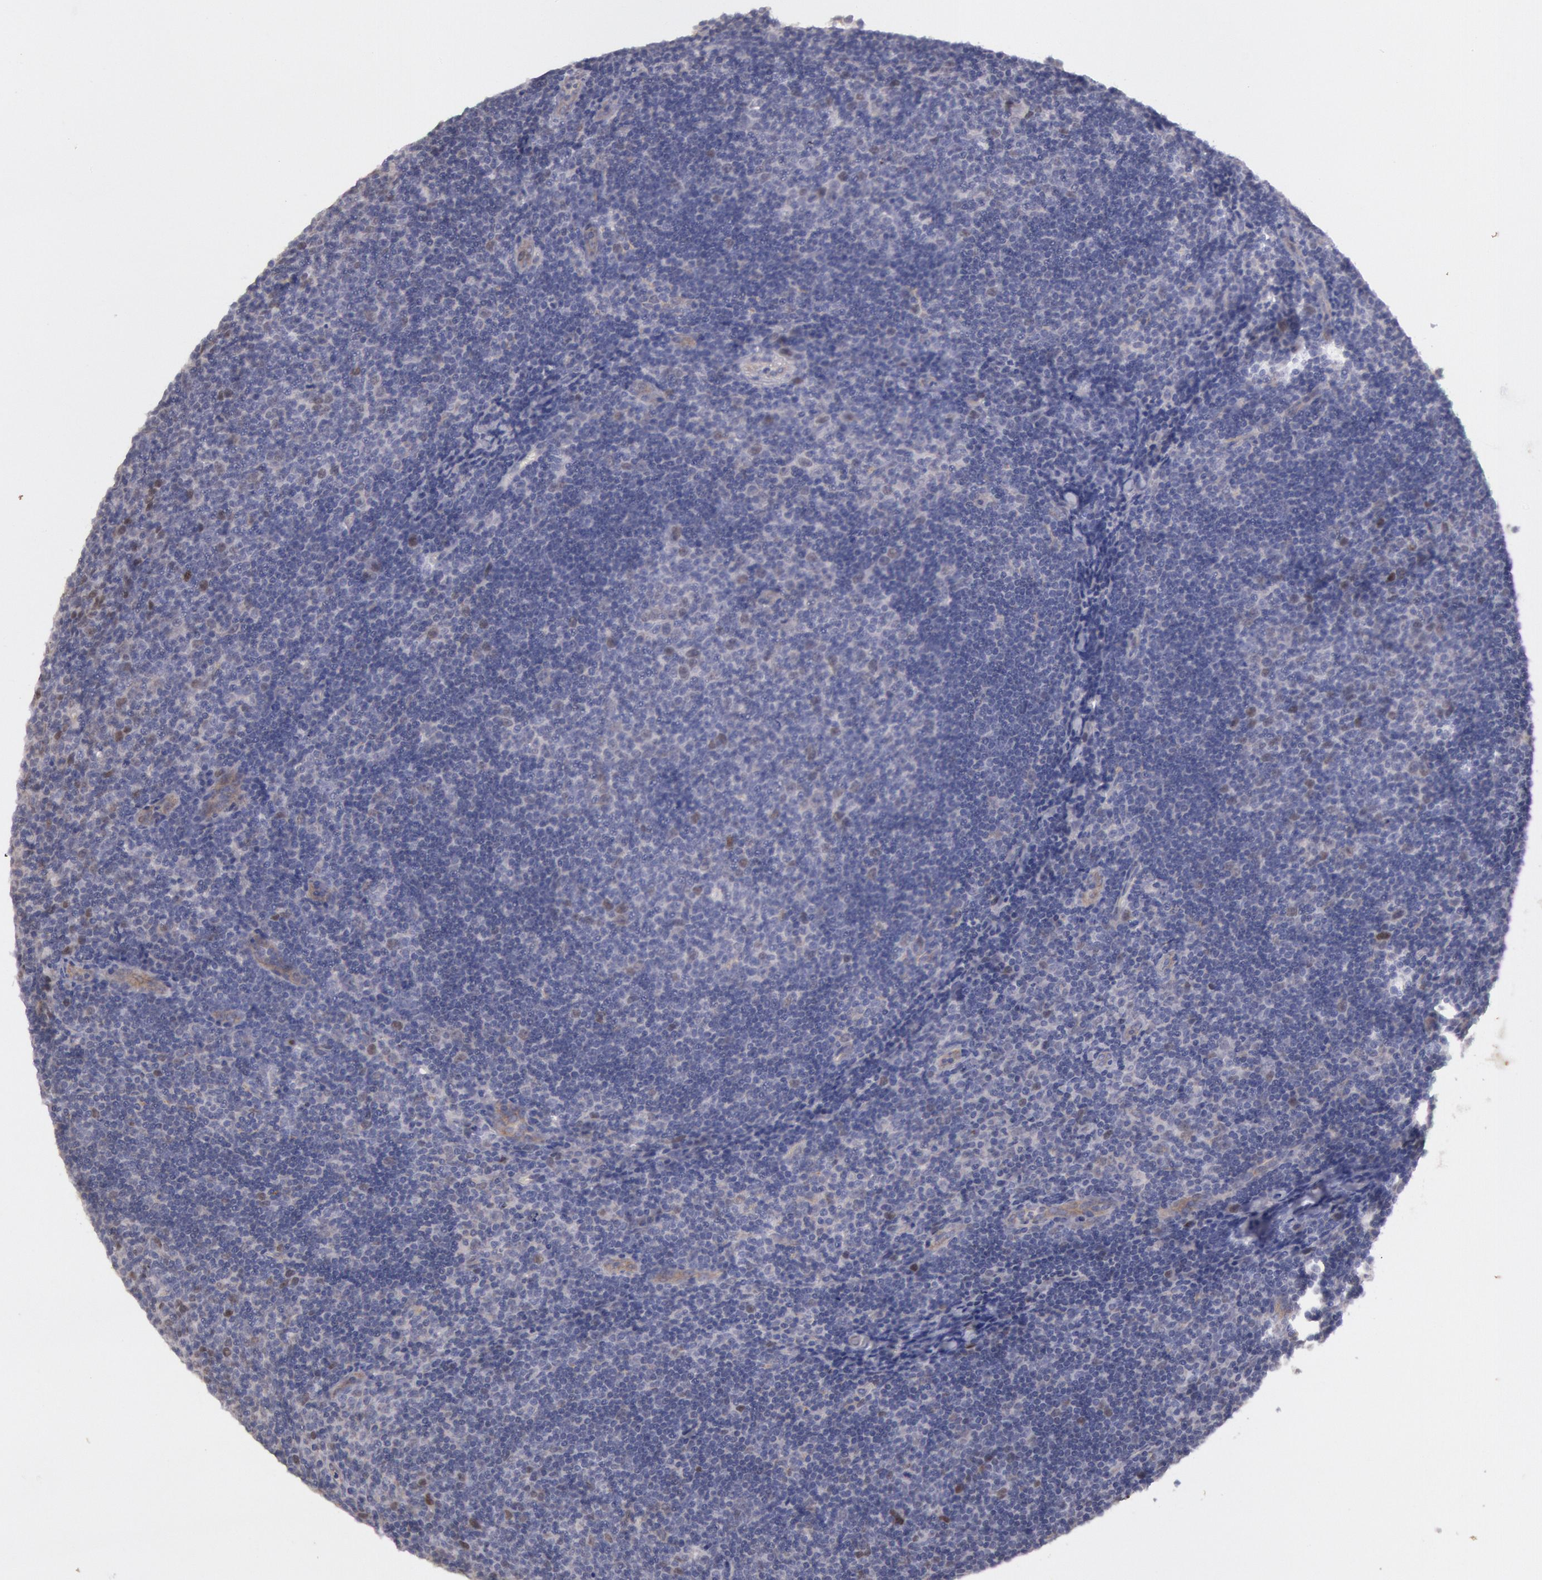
{"staining": {"intensity": "negative", "quantity": "none", "location": "none"}, "tissue": "lymphoma", "cell_type": "Tumor cells", "image_type": "cancer", "snomed": [{"axis": "morphology", "description": "Malignant lymphoma, non-Hodgkin's type, Low grade"}, {"axis": "topography", "description": "Lymph node"}], "caption": "Immunohistochemistry (IHC) image of neoplastic tissue: human malignant lymphoma, non-Hodgkin's type (low-grade) stained with DAB reveals no significant protein staining in tumor cells. The staining was performed using DAB (3,3'-diaminobenzidine) to visualize the protein expression in brown, while the nuclei were stained in blue with hematoxylin (Magnification: 20x).", "gene": "AMOTL1", "patient": {"sex": "male", "age": 49}}